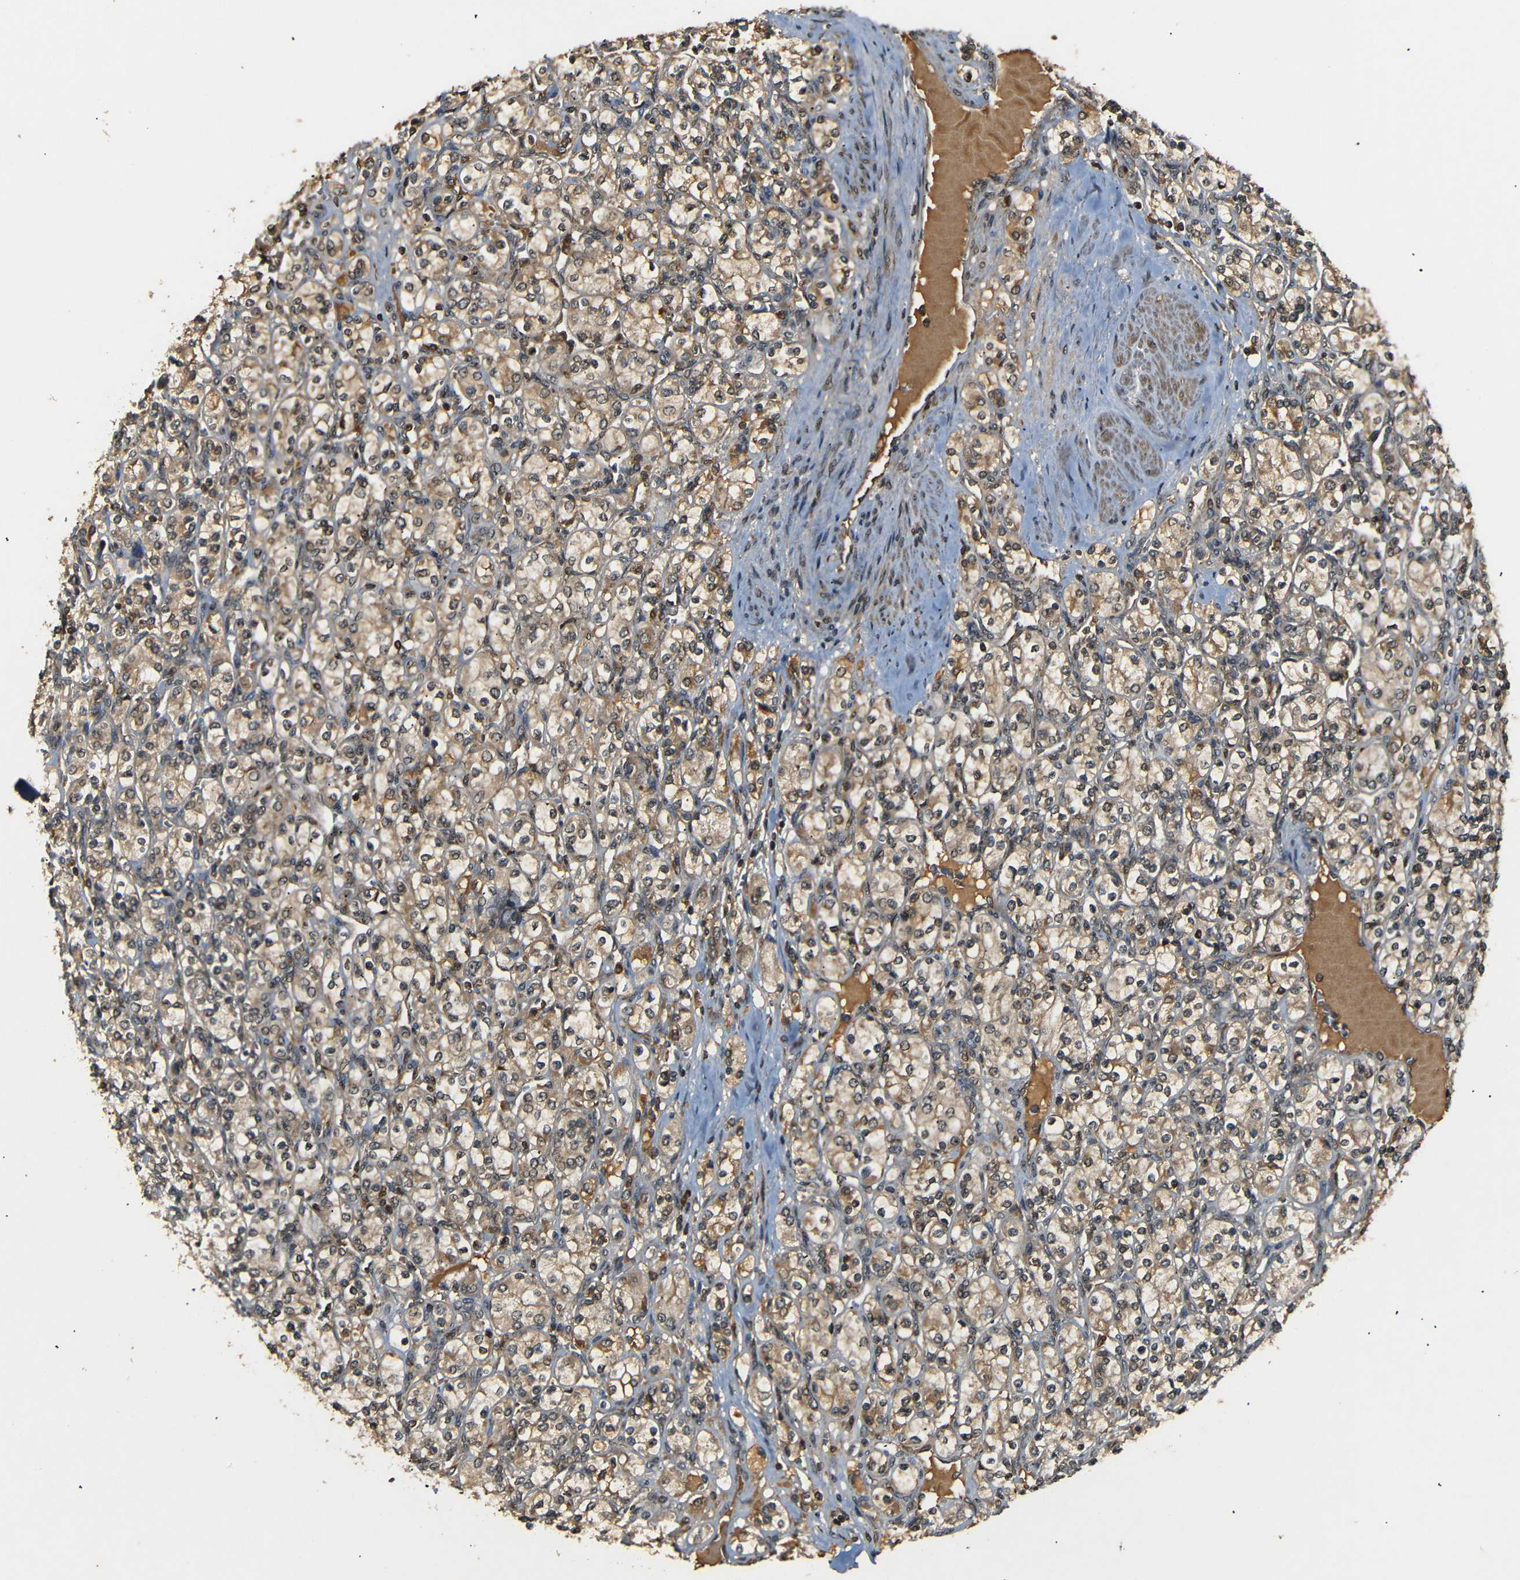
{"staining": {"intensity": "weak", "quantity": ">75%", "location": "cytoplasmic/membranous"}, "tissue": "renal cancer", "cell_type": "Tumor cells", "image_type": "cancer", "snomed": [{"axis": "morphology", "description": "Adenocarcinoma, NOS"}, {"axis": "topography", "description": "Kidney"}], "caption": "Renal adenocarcinoma tissue reveals weak cytoplasmic/membranous expression in about >75% of tumor cells", "gene": "TANK", "patient": {"sex": "male", "age": 77}}